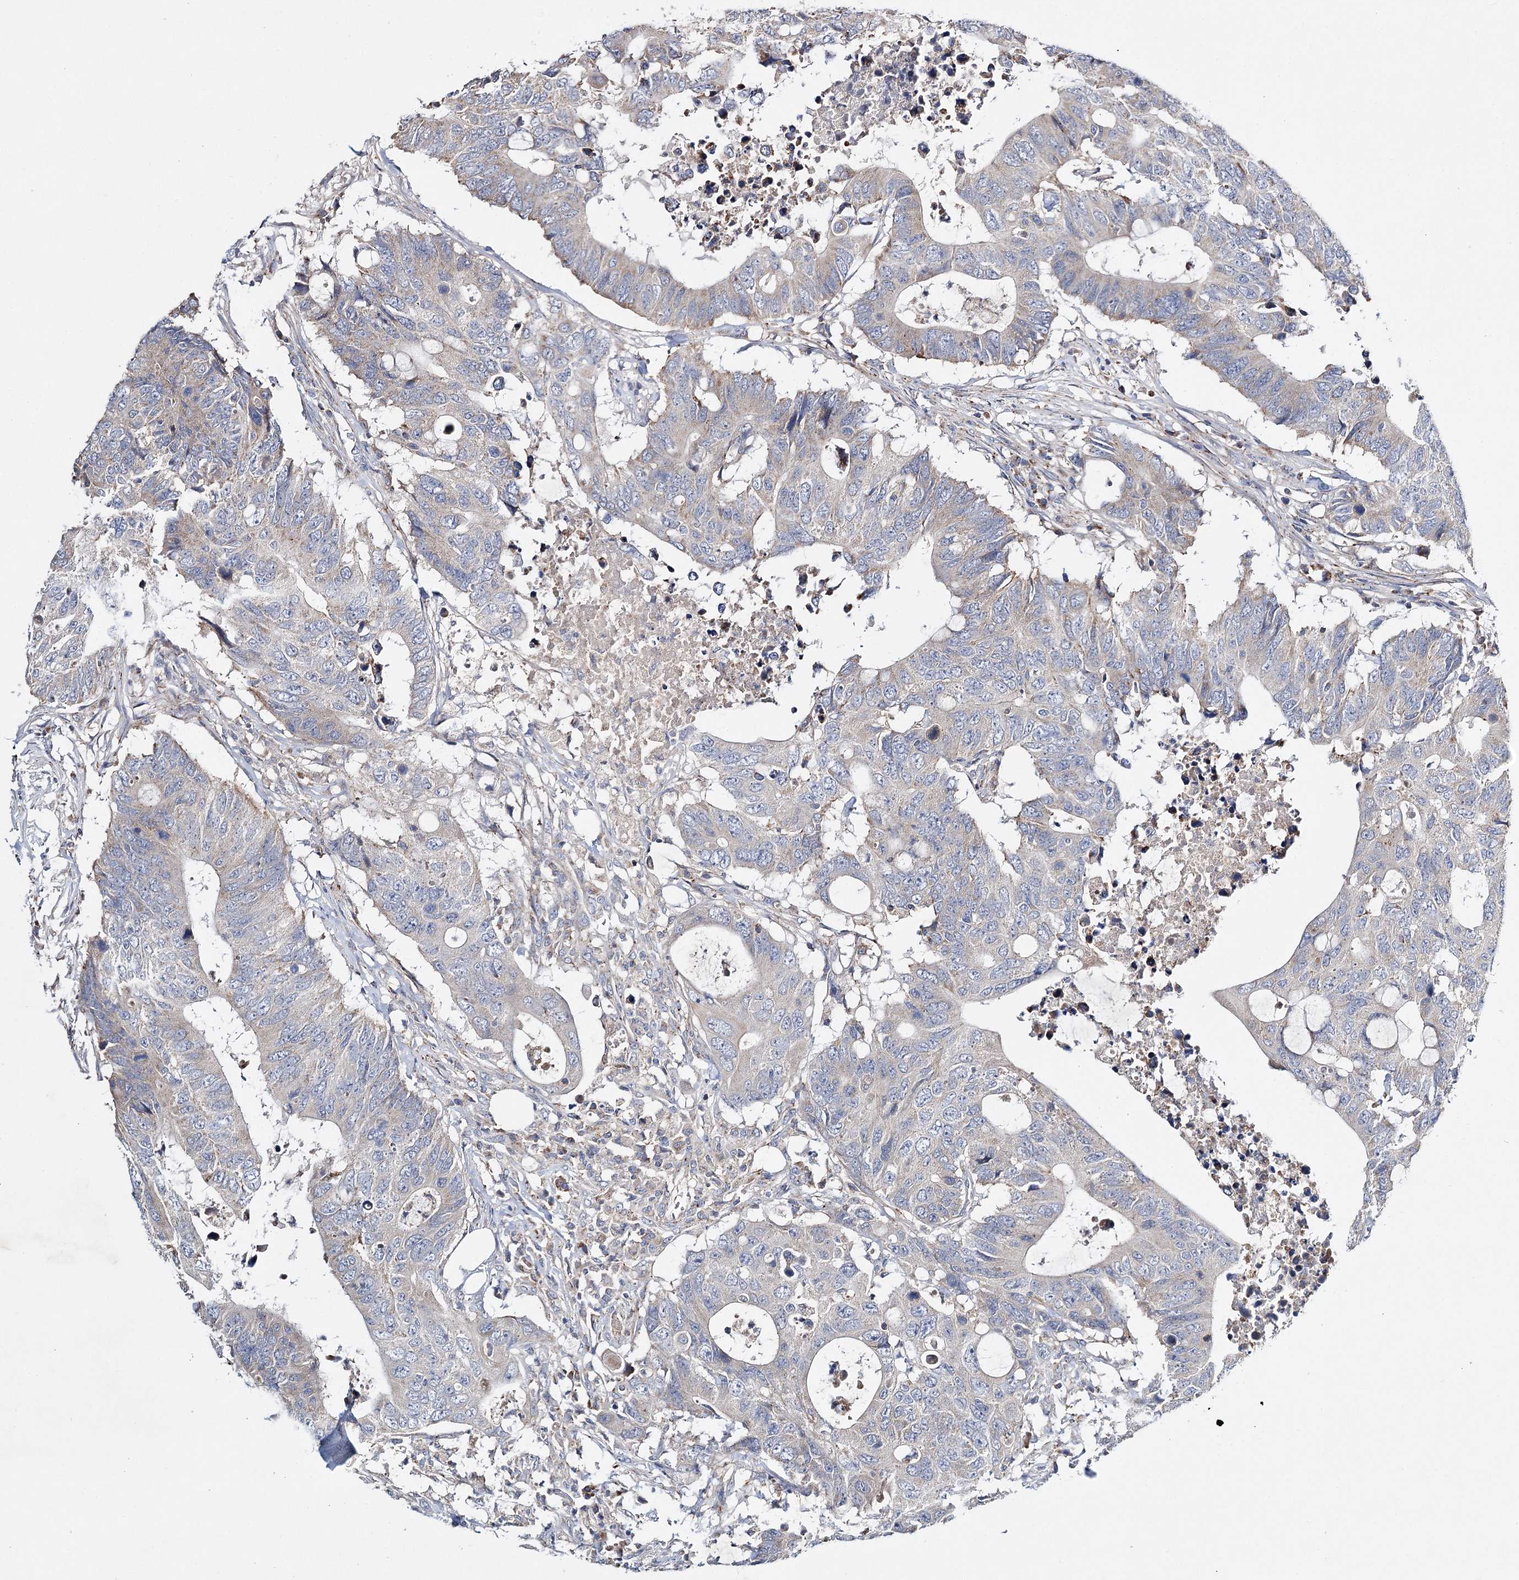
{"staining": {"intensity": "negative", "quantity": "none", "location": "none"}, "tissue": "colorectal cancer", "cell_type": "Tumor cells", "image_type": "cancer", "snomed": [{"axis": "morphology", "description": "Adenocarcinoma, NOS"}, {"axis": "topography", "description": "Colon"}], "caption": "High magnification brightfield microscopy of adenocarcinoma (colorectal) stained with DAB (3,3'-diaminobenzidine) (brown) and counterstained with hematoxylin (blue): tumor cells show no significant positivity. (DAB IHC with hematoxylin counter stain).", "gene": "CFAP46", "patient": {"sex": "male", "age": 71}}